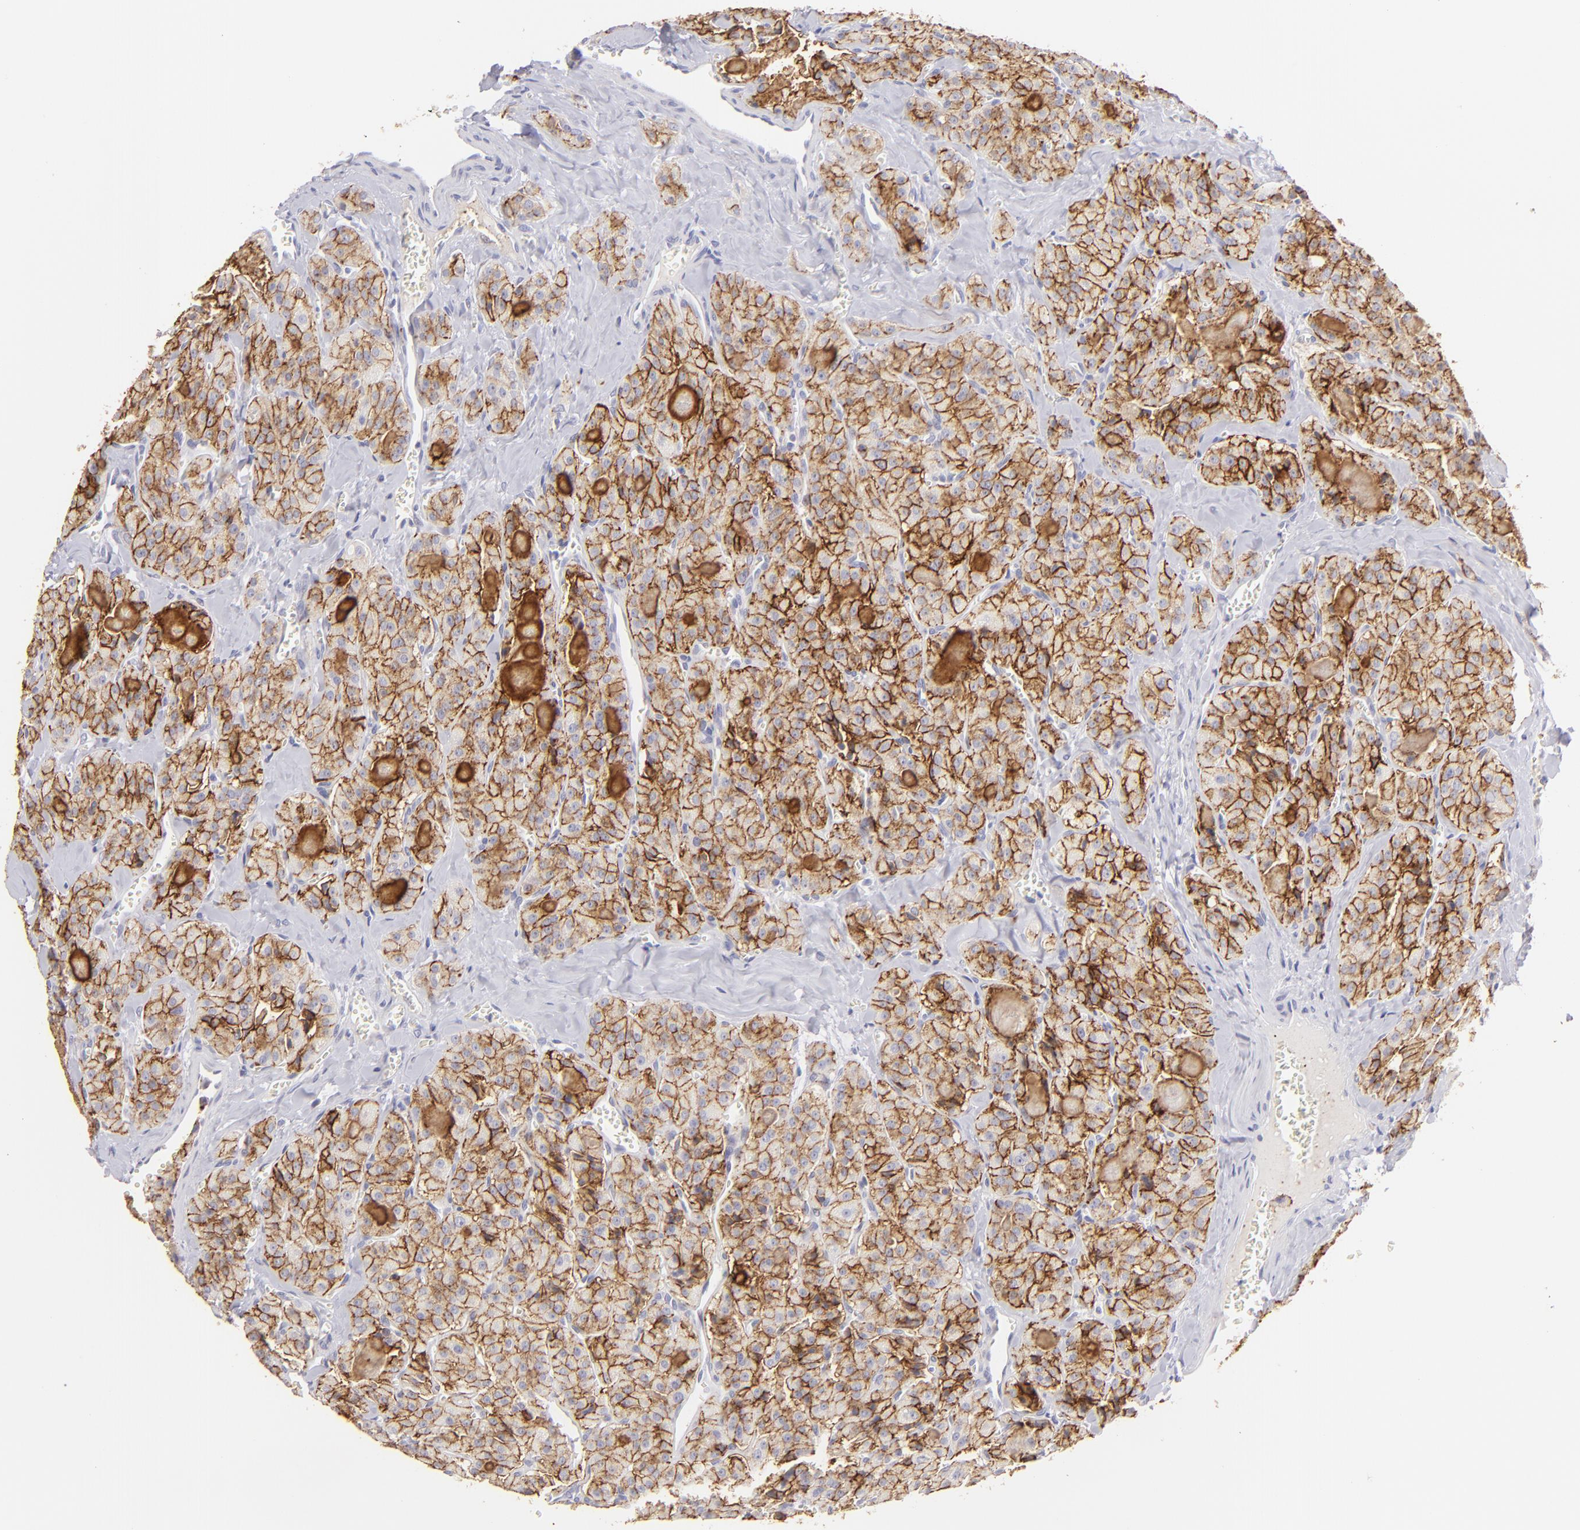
{"staining": {"intensity": "moderate", "quantity": ">75%", "location": "cytoplasmic/membranous"}, "tissue": "thyroid cancer", "cell_type": "Tumor cells", "image_type": "cancer", "snomed": [{"axis": "morphology", "description": "Carcinoma, NOS"}, {"axis": "topography", "description": "Thyroid gland"}], "caption": "Immunohistochemistry (DAB) staining of human thyroid cancer shows moderate cytoplasmic/membranous protein staining in approximately >75% of tumor cells.", "gene": "CLDN4", "patient": {"sex": "male", "age": 76}}